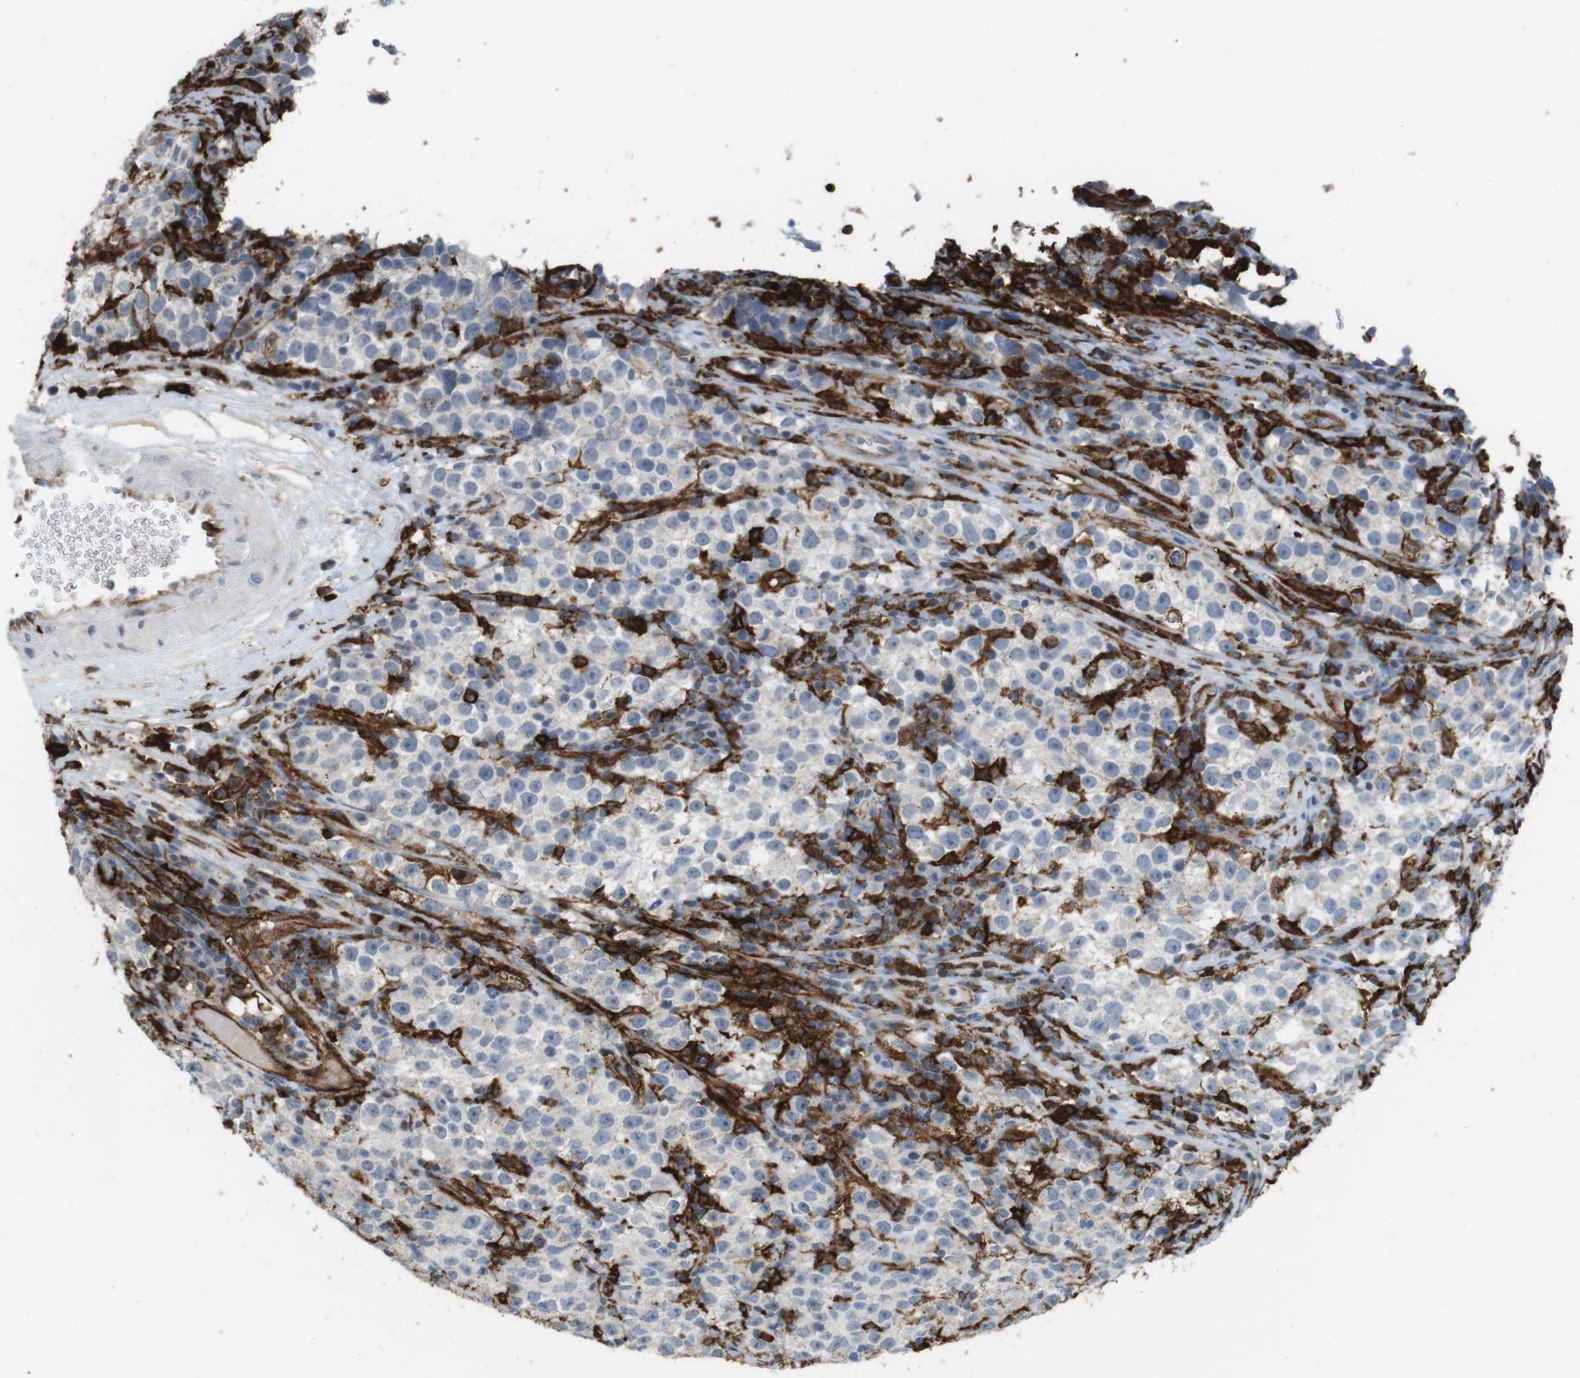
{"staining": {"intensity": "negative", "quantity": "none", "location": "none"}, "tissue": "testis cancer", "cell_type": "Tumor cells", "image_type": "cancer", "snomed": [{"axis": "morphology", "description": "Seminoma, NOS"}, {"axis": "topography", "description": "Testis"}], "caption": "A micrograph of human testis cancer is negative for staining in tumor cells.", "gene": "HLA-DRA", "patient": {"sex": "male", "age": 22}}